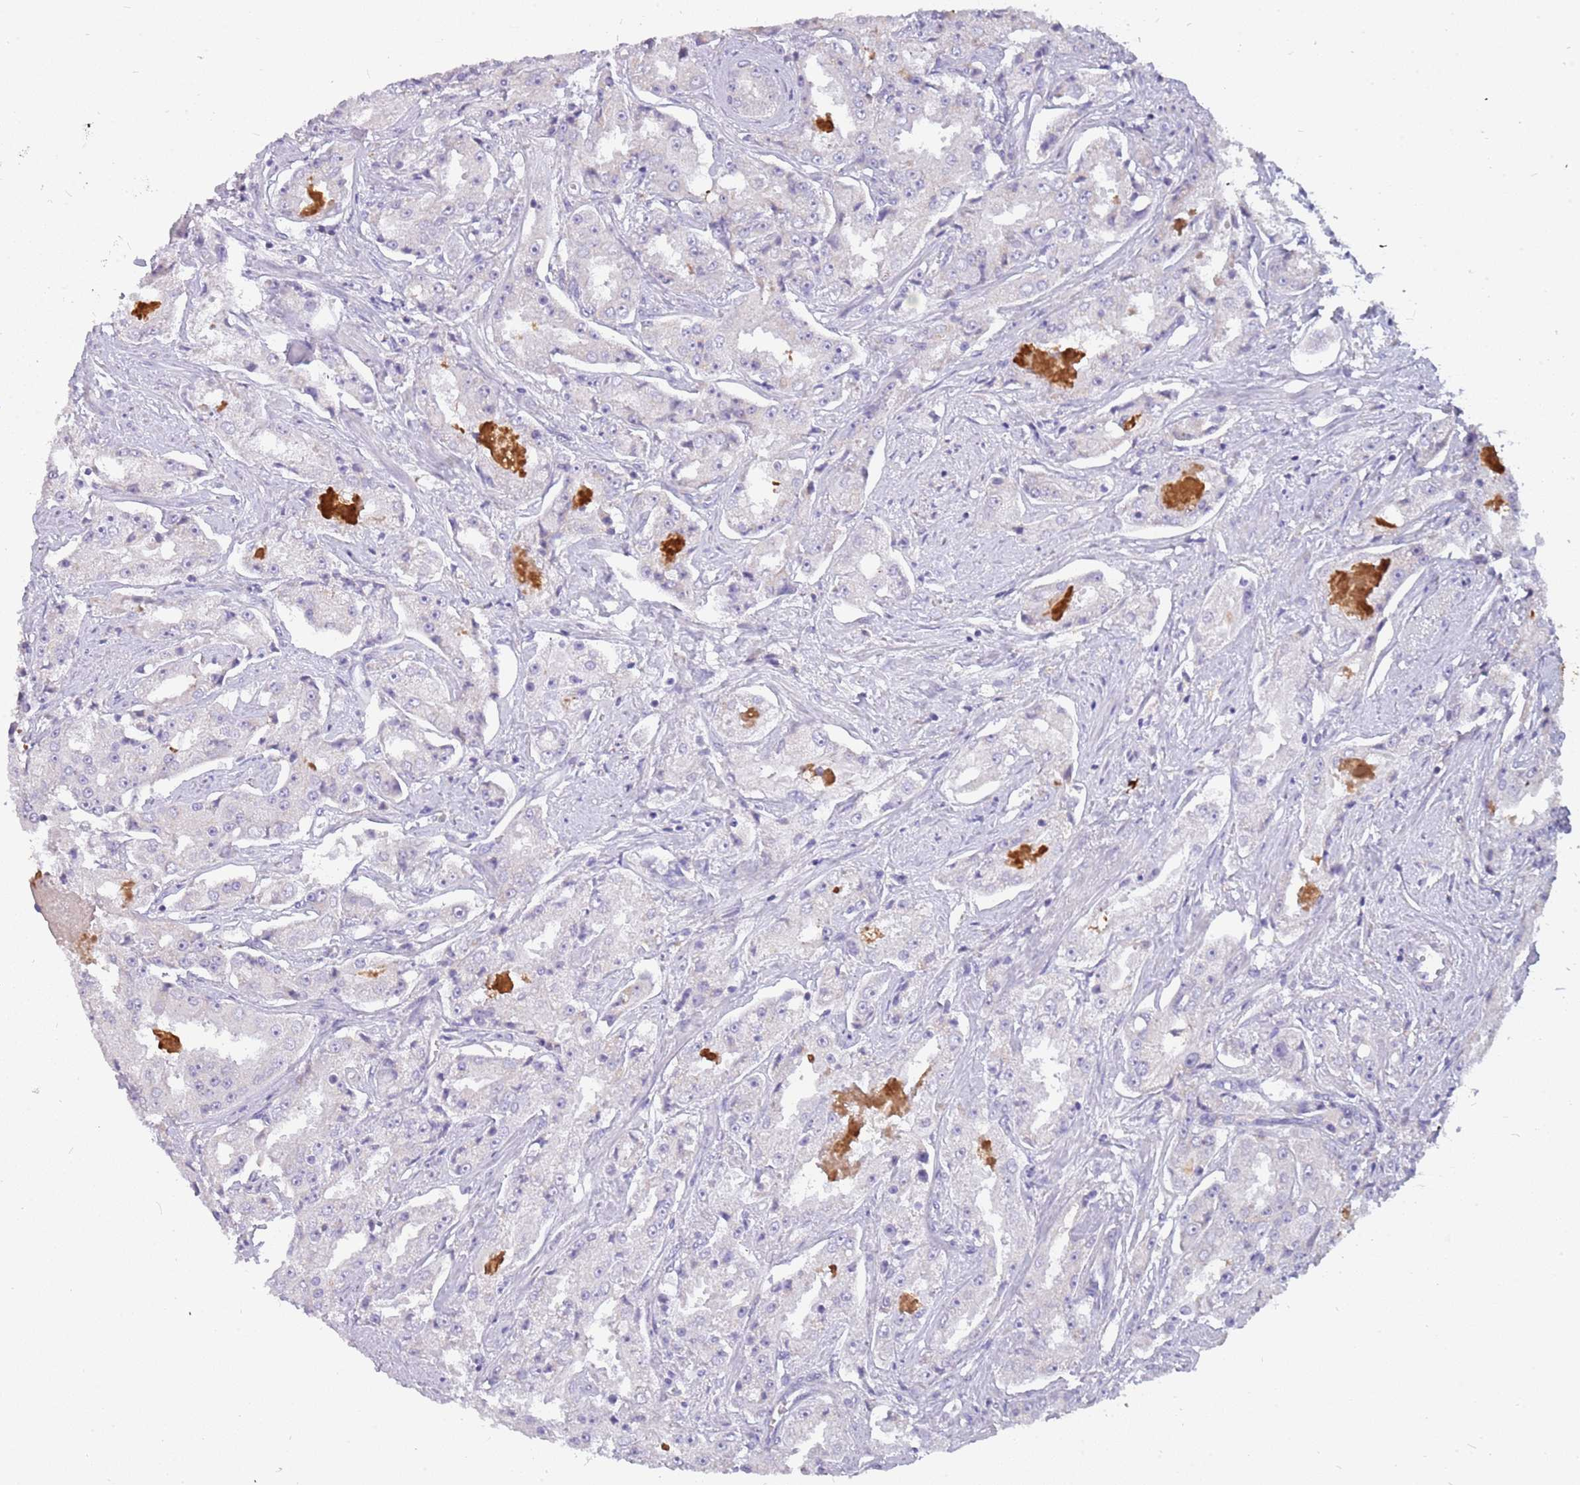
{"staining": {"intensity": "negative", "quantity": "none", "location": "none"}, "tissue": "prostate cancer", "cell_type": "Tumor cells", "image_type": "cancer", "snomed": [{"axis": "morphology", "description": "Adenocarcinoma, High grade"}, {"axis": "topography", "description": "Prostate"}], "caption": "DAB (3,3'-diaminobenzidine) immunohistochemical staining of prostate adenocarcinoma (high-grade) displays no significant positivity in tumor cells.", "gene": "RHCG", "patient": {"sex": "male", "age": 73}}